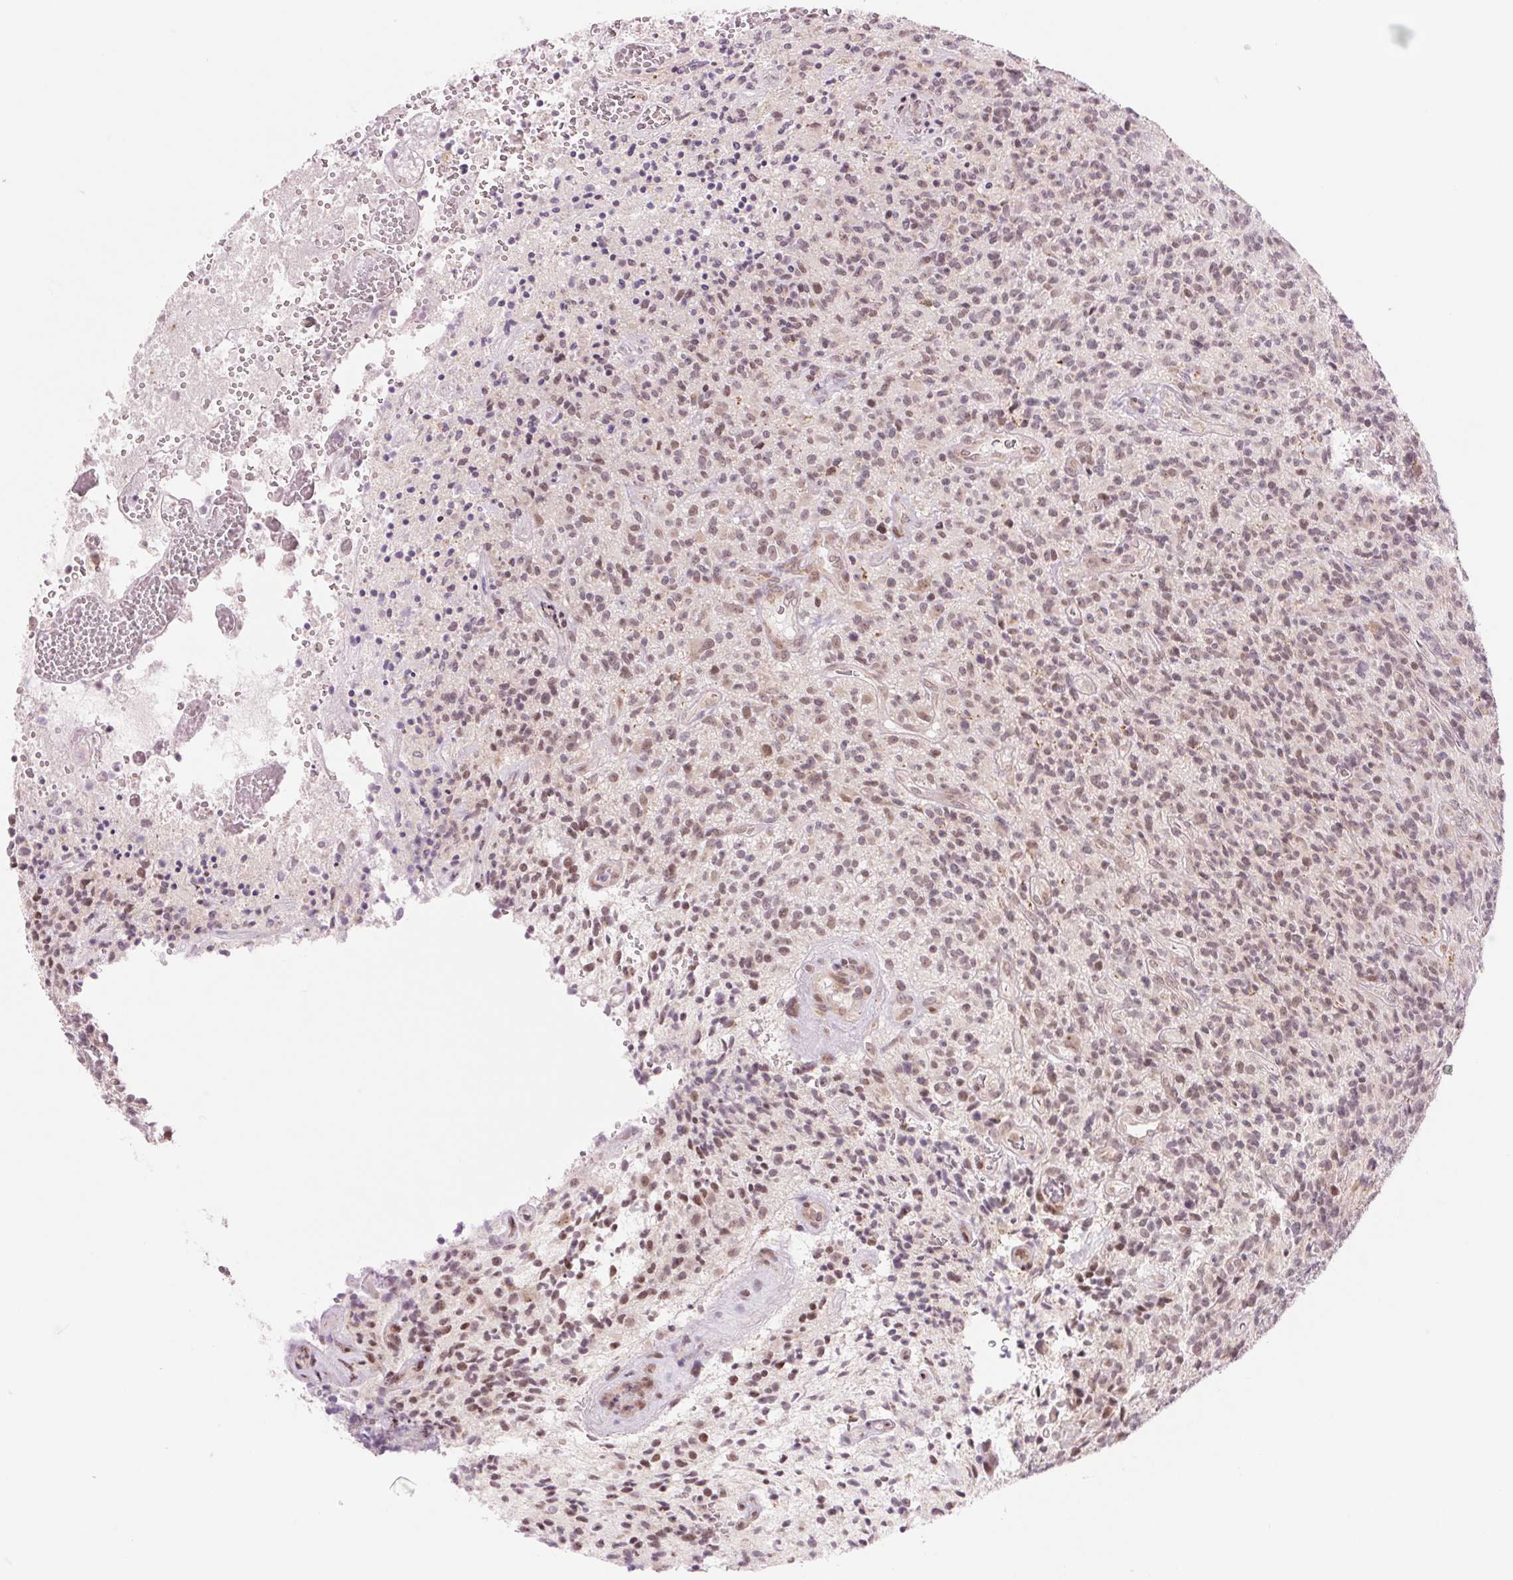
{"staining": {"intensity": "moderate", "quantity": "<25%", "location": "cytoplasmic/membranous,nuclear"}, "tissue": "glioma", "cell_type": "Tumor cells", "image_type": "cancer", "snomed": [{"axis": "morphology", "description": "Glioma, malignant, High grade"}, {"axis": "topography", "description": "Brain"}], "caption": "Tumor cells display moderate cytoplasmic/membranous and nuclear positivity in approximately <25% of cells in high-grade glioma (malignant).", "gene": "ARHGAP32", "patient": {"sex": "male", "age": 76}}